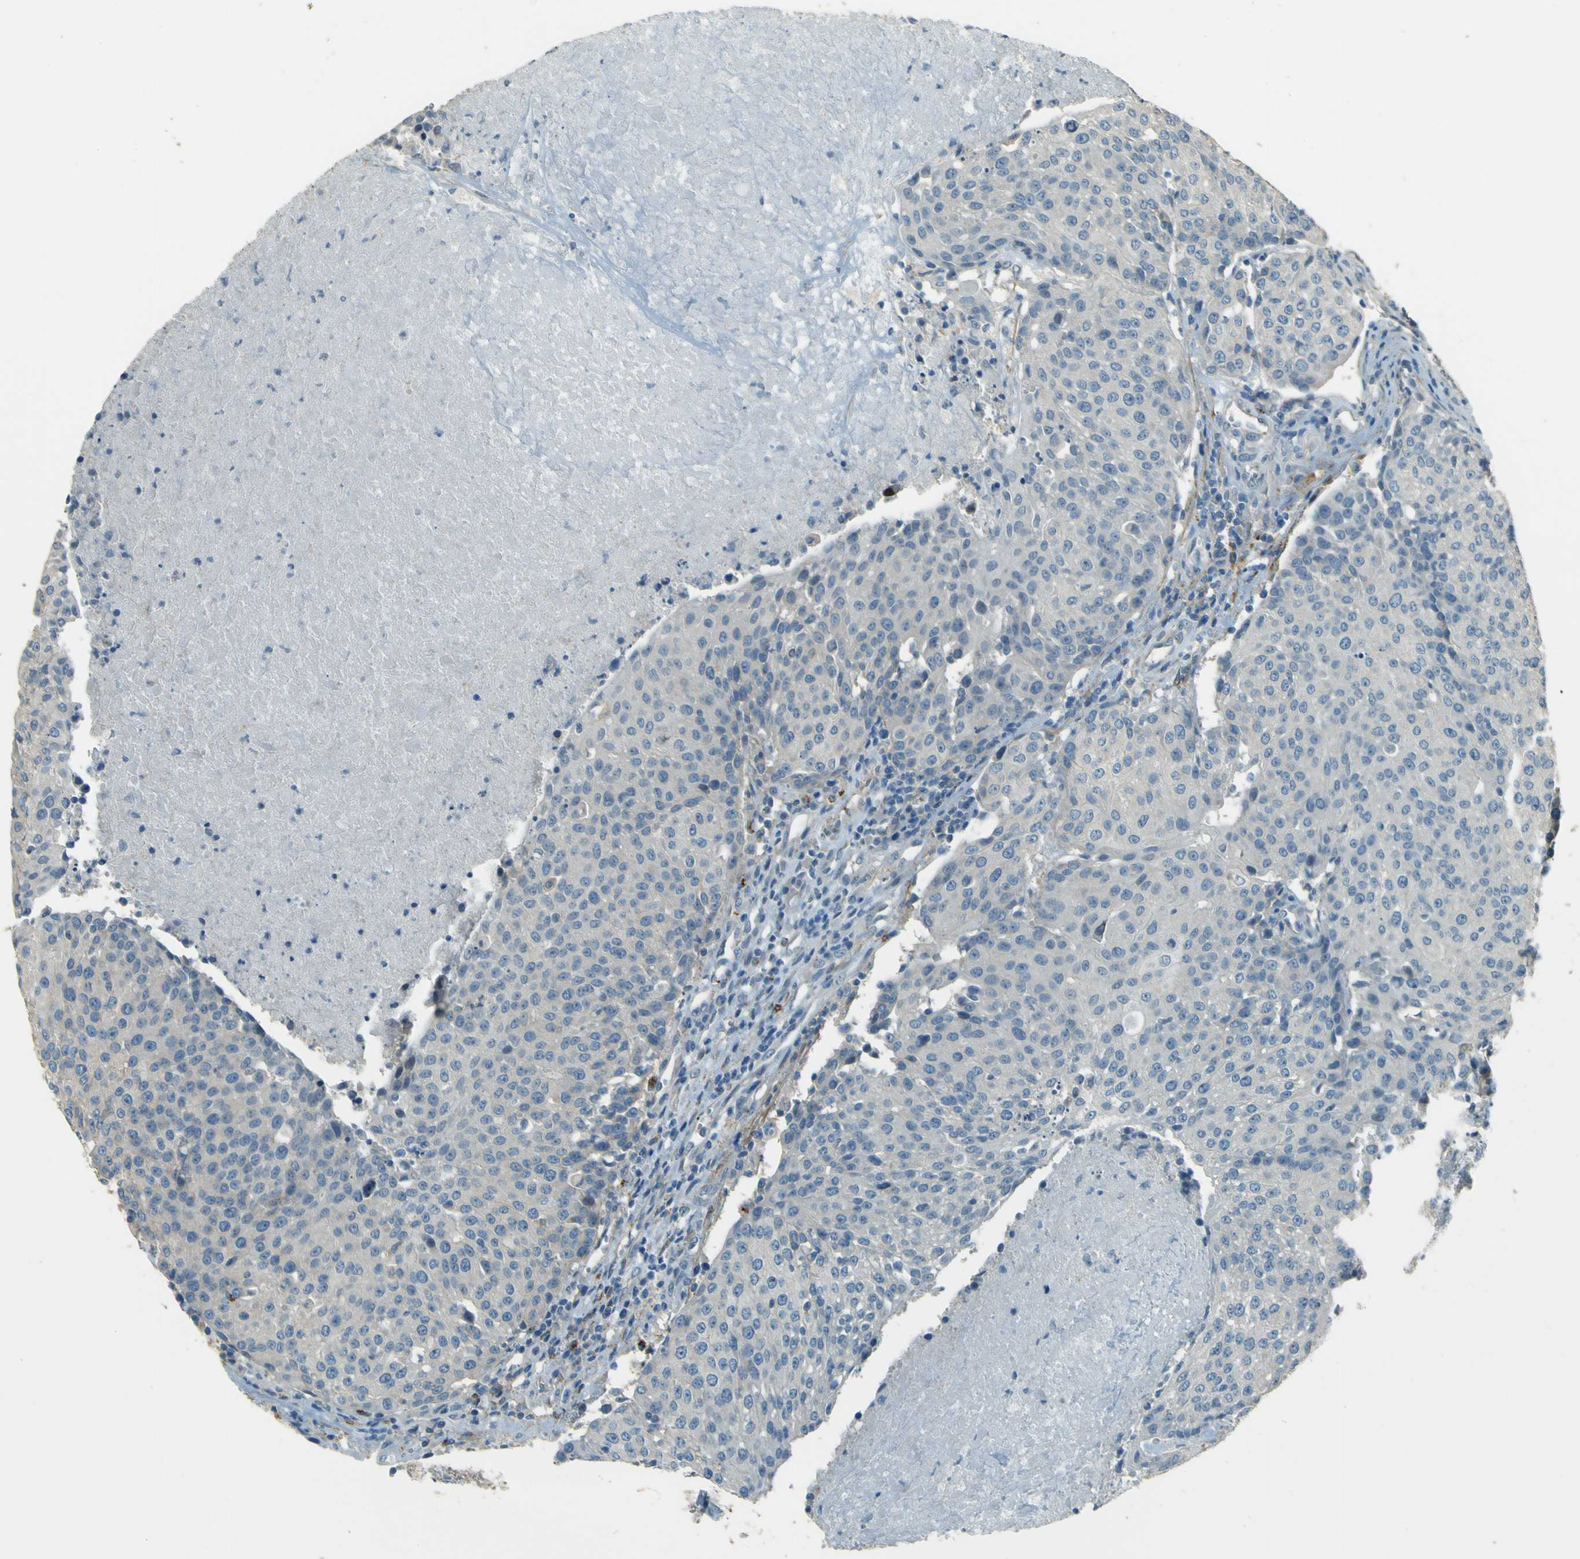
{"staining": {"intensity": "negative", "quantity": "none", "location": "none"}, "tissue": "urothelial cancer", "cell_type": "Tumor cells", "image_type": "cancer", "snomed": [{"axis": "morphology", "description": "Urothelial carcinoma, High grade"}, {"axis": "topography", "description": "Urinary bladder"}], "caption": "Immunohistochemistry (IHC) micrograph of urothelial cancer stained for a protein (brown), which exhibits no expression in tumor cells. Nuclei are stained in blue.", "gene": "NEXN", "patient": {"sex": "female", "age": 85}}